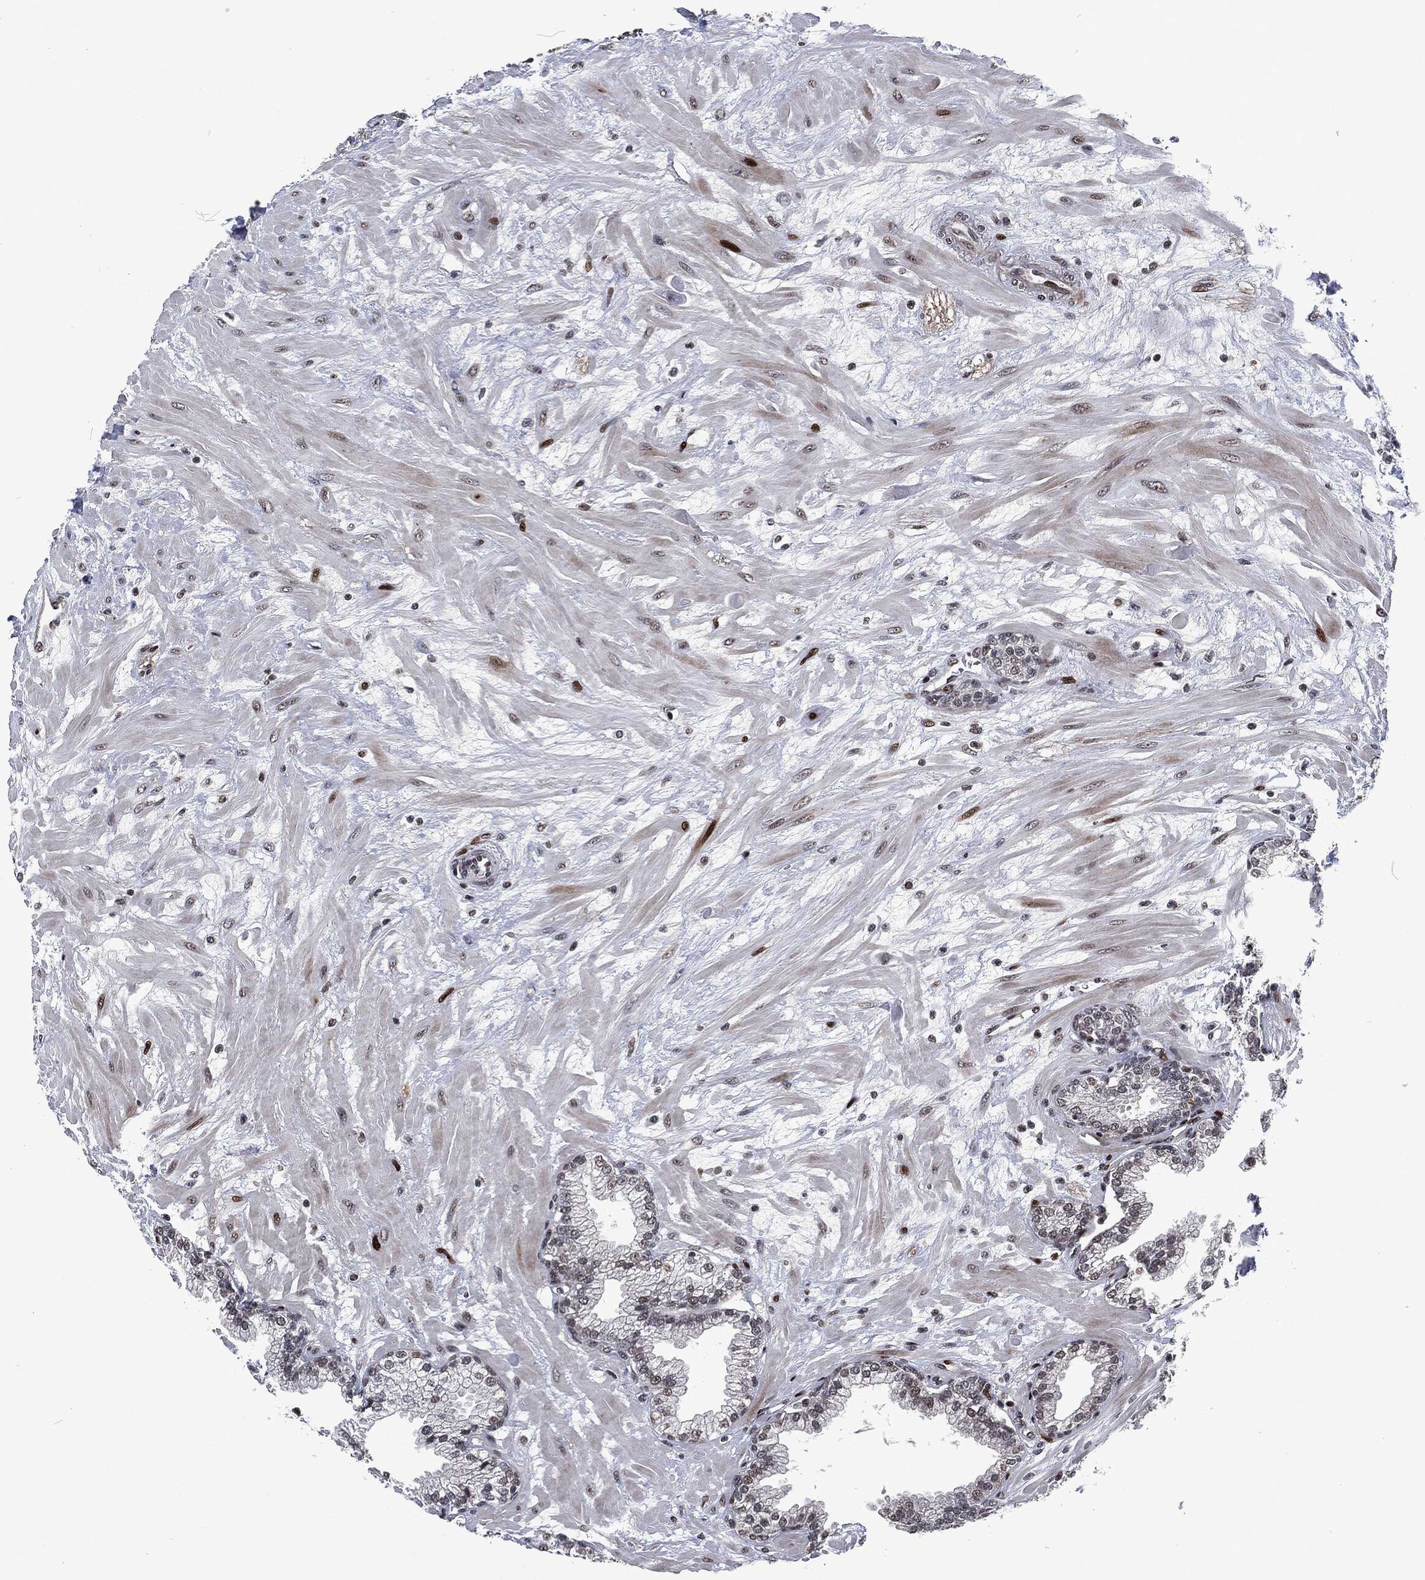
{"staining": {"intensity": "moderate", "quantity": "<25%", "location": "nuclear"}, "tissue": "prostate", "cell_type": "Glandular cells", "image_type": "normal", "snomed": [{"axis": "morphology", "description": "Normal tissue, NOS"}, {"axis": "topography", "description": "Prostate"}], "caption": "Immunohistochemical staining of normal prostate reveals low levels of moderate nuclear expression in approximately <25% of glandular cells. (DAB IHC, brown staining for protein, blue staining for nuclei).", "gene": "EGFR", "patient": {"sex": "male", "age": 64}}